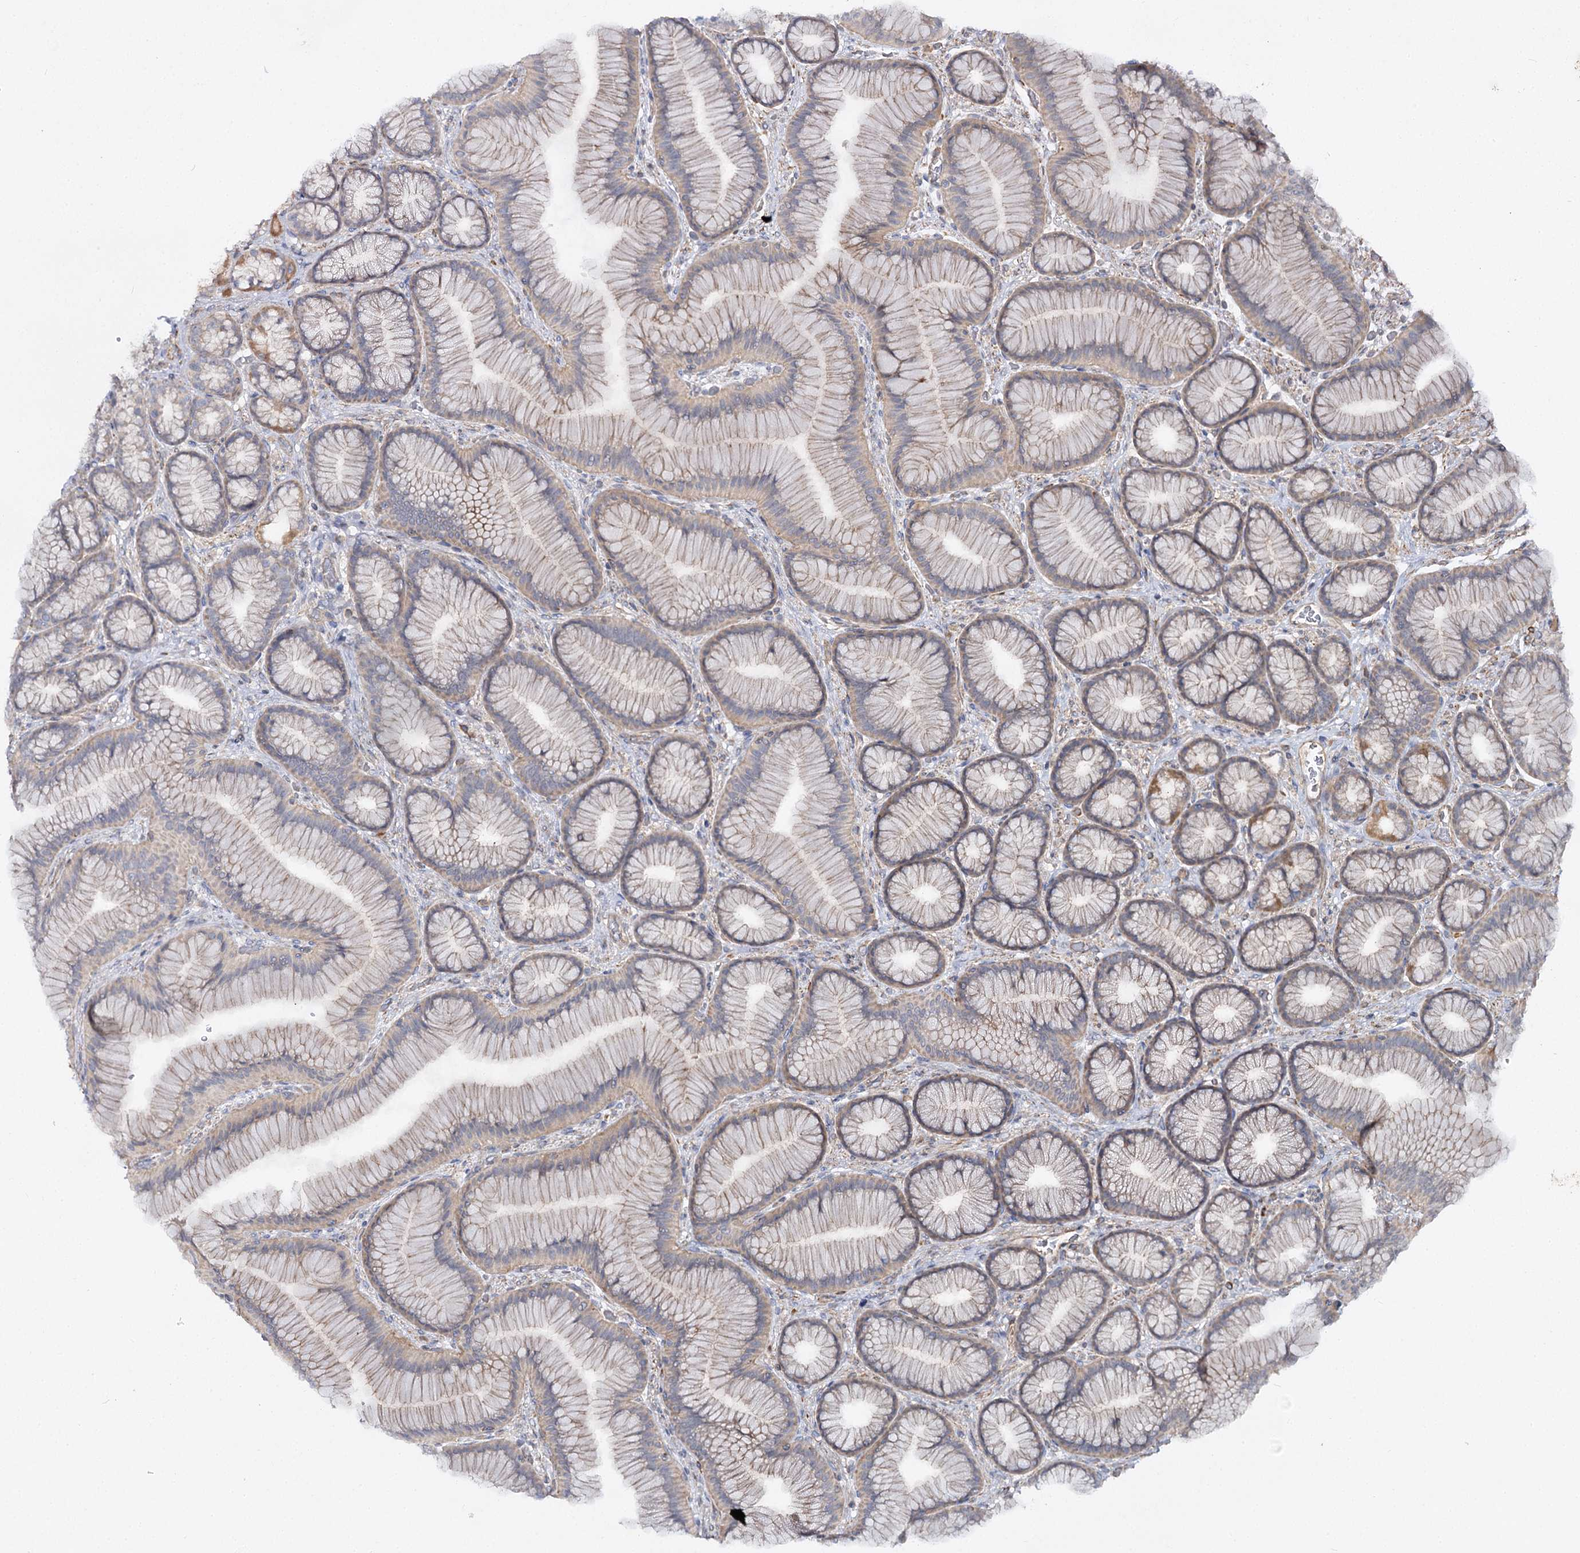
{"staining": {"intensity": "moderate", "quantity": "<25%", "location": "cytoplasmic/membranous"}, "tissue": "stomach", "cell_type": "Glandular cells", "image_type": "normal", "snomed": [{"axis": "morphology", "description": "Normal tissue, NOS"}, {"axis": "morphology", "description": "Adenocarcinoma, NOS"}, {"axis": "morphology", "description": "Adenocarcinoma, High grade"}, {"axis": "topography", "description": "Stomach, upper"}, {"axis": "topography", "description": "Stomach"}], "caption": "Moderate cytoplasmic/membranous positivity is appreciated in approximately <25% of glandular cells in normal stomach. The staining was performed using DAB (3,3'-diaminobenzidine), with brown indicating positive protein expression. Nuclei are stained blue with hematoxylin.", "gene": "KIAA0825", "patient": {"sex": "female", "age": 65}}